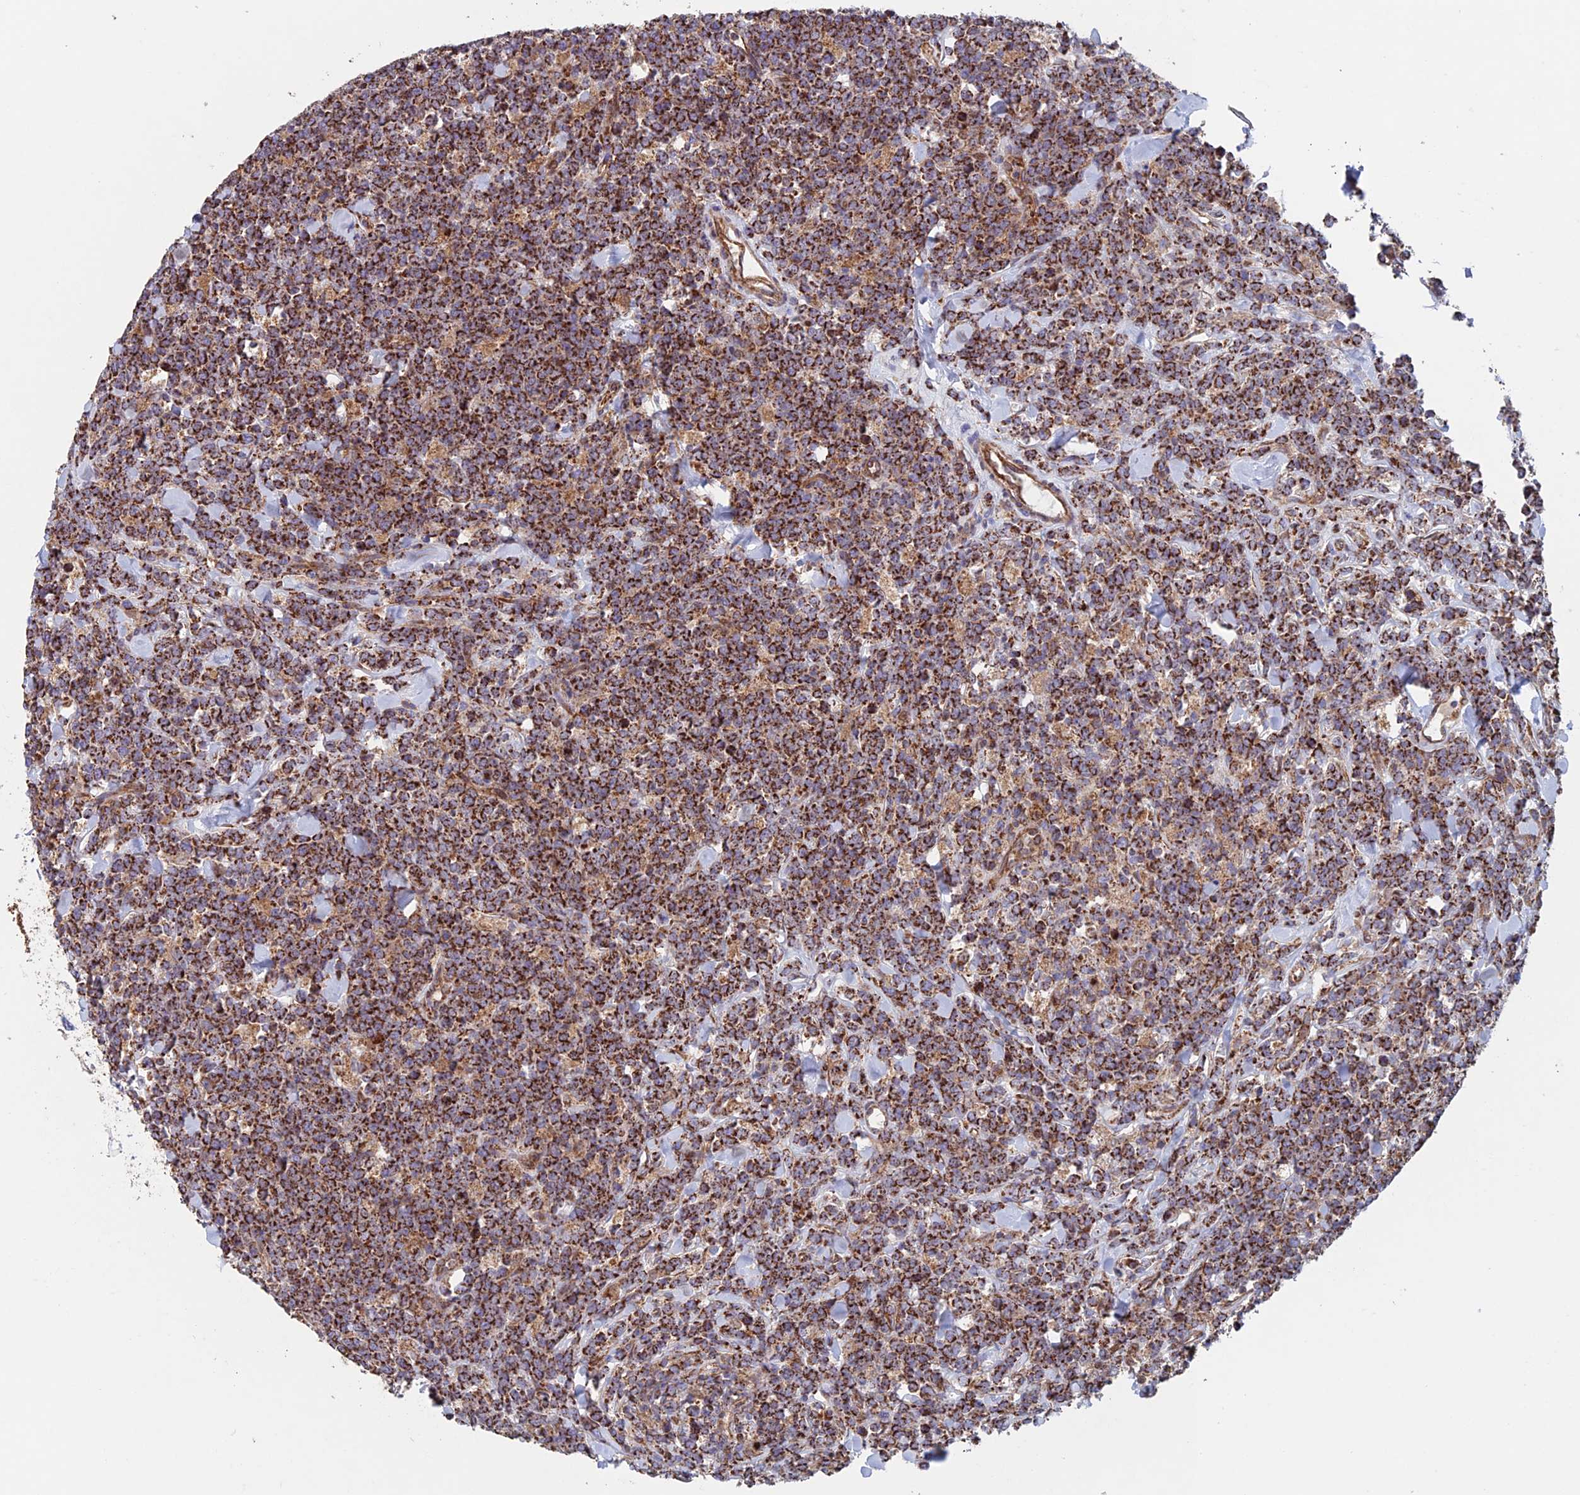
{"staining": {"intensity": "strong", "quantity": ">75%", "location": "cytoplasmic/membranous"}, "tissue": "lymphoma", "cell_type": "Tumor cells", "image_type": "cancer", "snomed": [{"axis": "morphology", "description": "Malignant lymphoma, non-Hodgkin's type, High grade"}, {"axis": "topography", "description": "Small intestine"}], "caption": "Immunohistochemistry (IHC) of high-grade malignant lymphoma, non-Hodgkin's type shows high levels of strong cytoplasmic/membranous positivity in about >75% of tumor cells.", "gene": "MRPL1", "patient": {"sex": "male", "age": 8}}